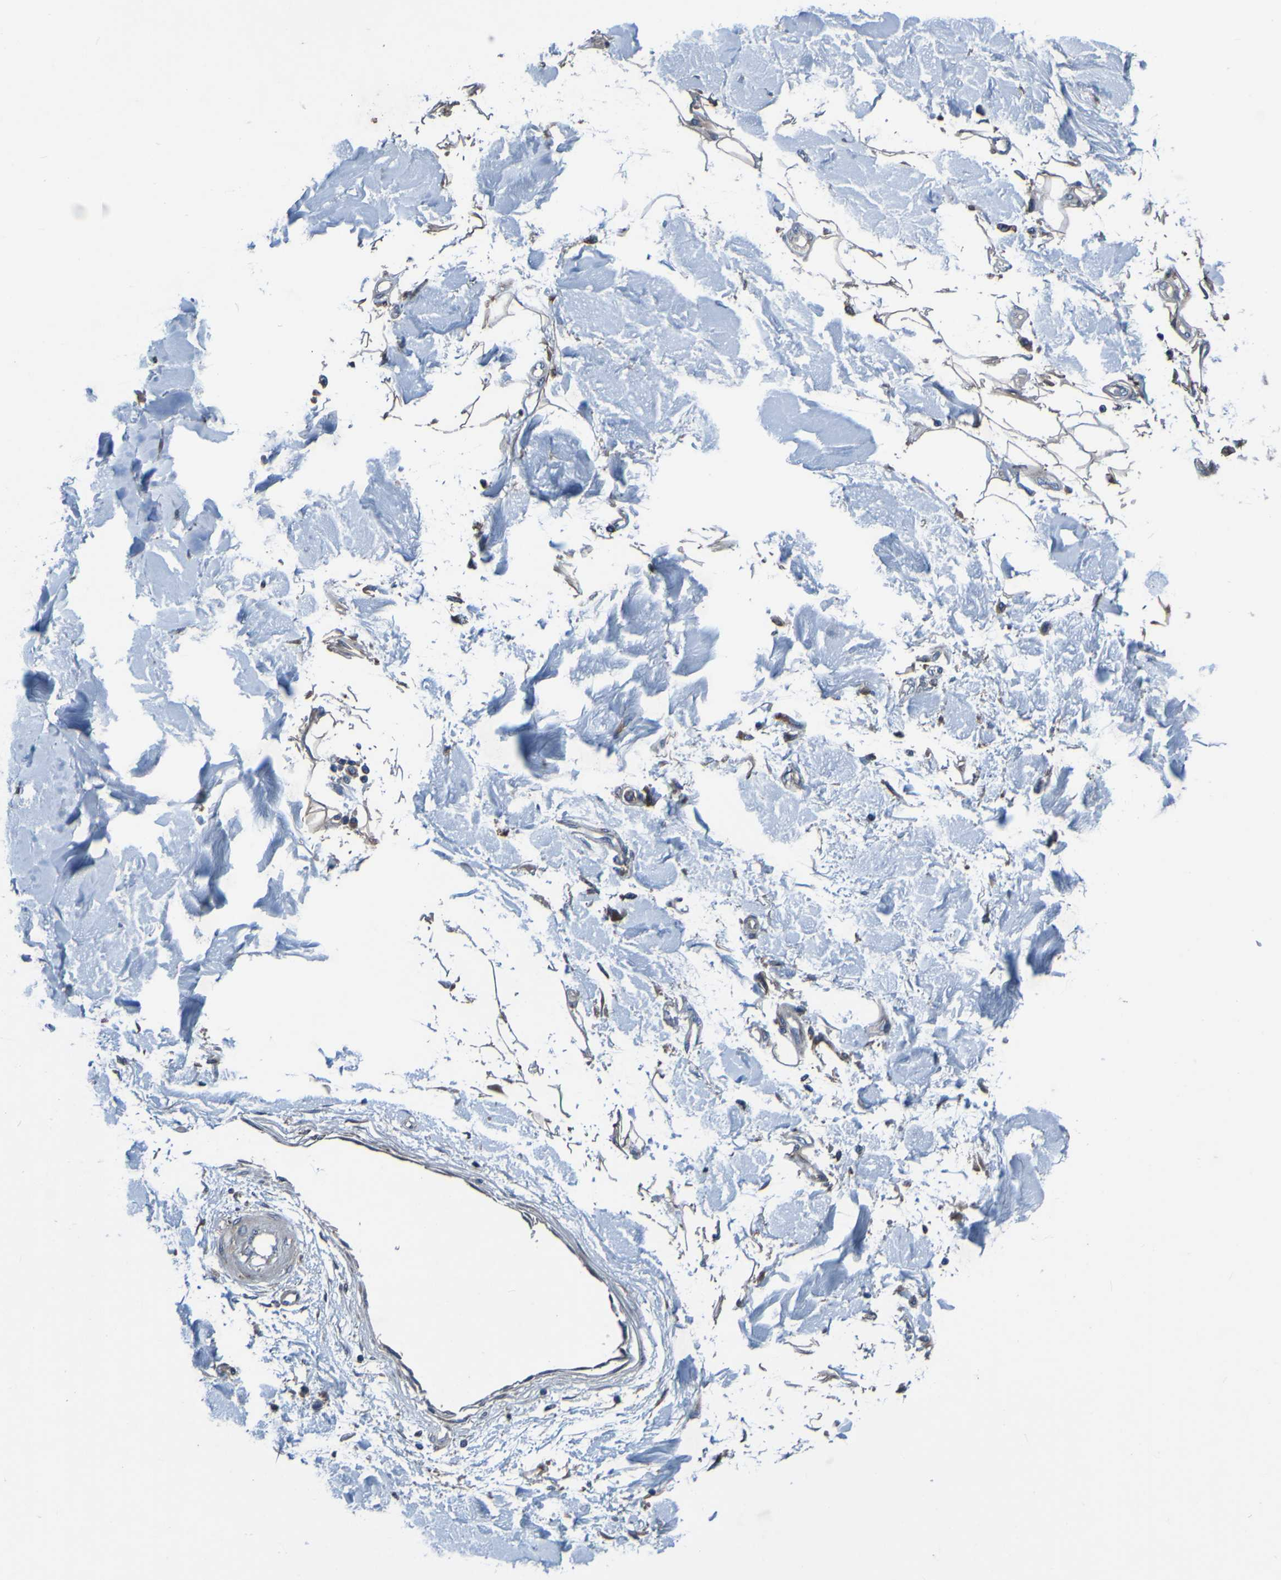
{"staining": {"intensity": "weak", "quantity": ">75%", "location": "cytoplasmic/membranous"}, "tissue": "adipose tissue", "cell_type": "Adipocytes", "image_type": "normal", "snomed": [{"axis": "morphology", "description": "Squamous cell carcinoma, NOS"}, {"axis": "topography", "description": "Skin"}], "caption": "Immunohistochemistry (IHC) (DAB) staining of unremarkable adipose tissue shows weak cytoplasmic/membranous protein staining in approximately >75% of adipocytes.", "gene": "RAB5B", "patient": {"sex": "male", "age": 83}}